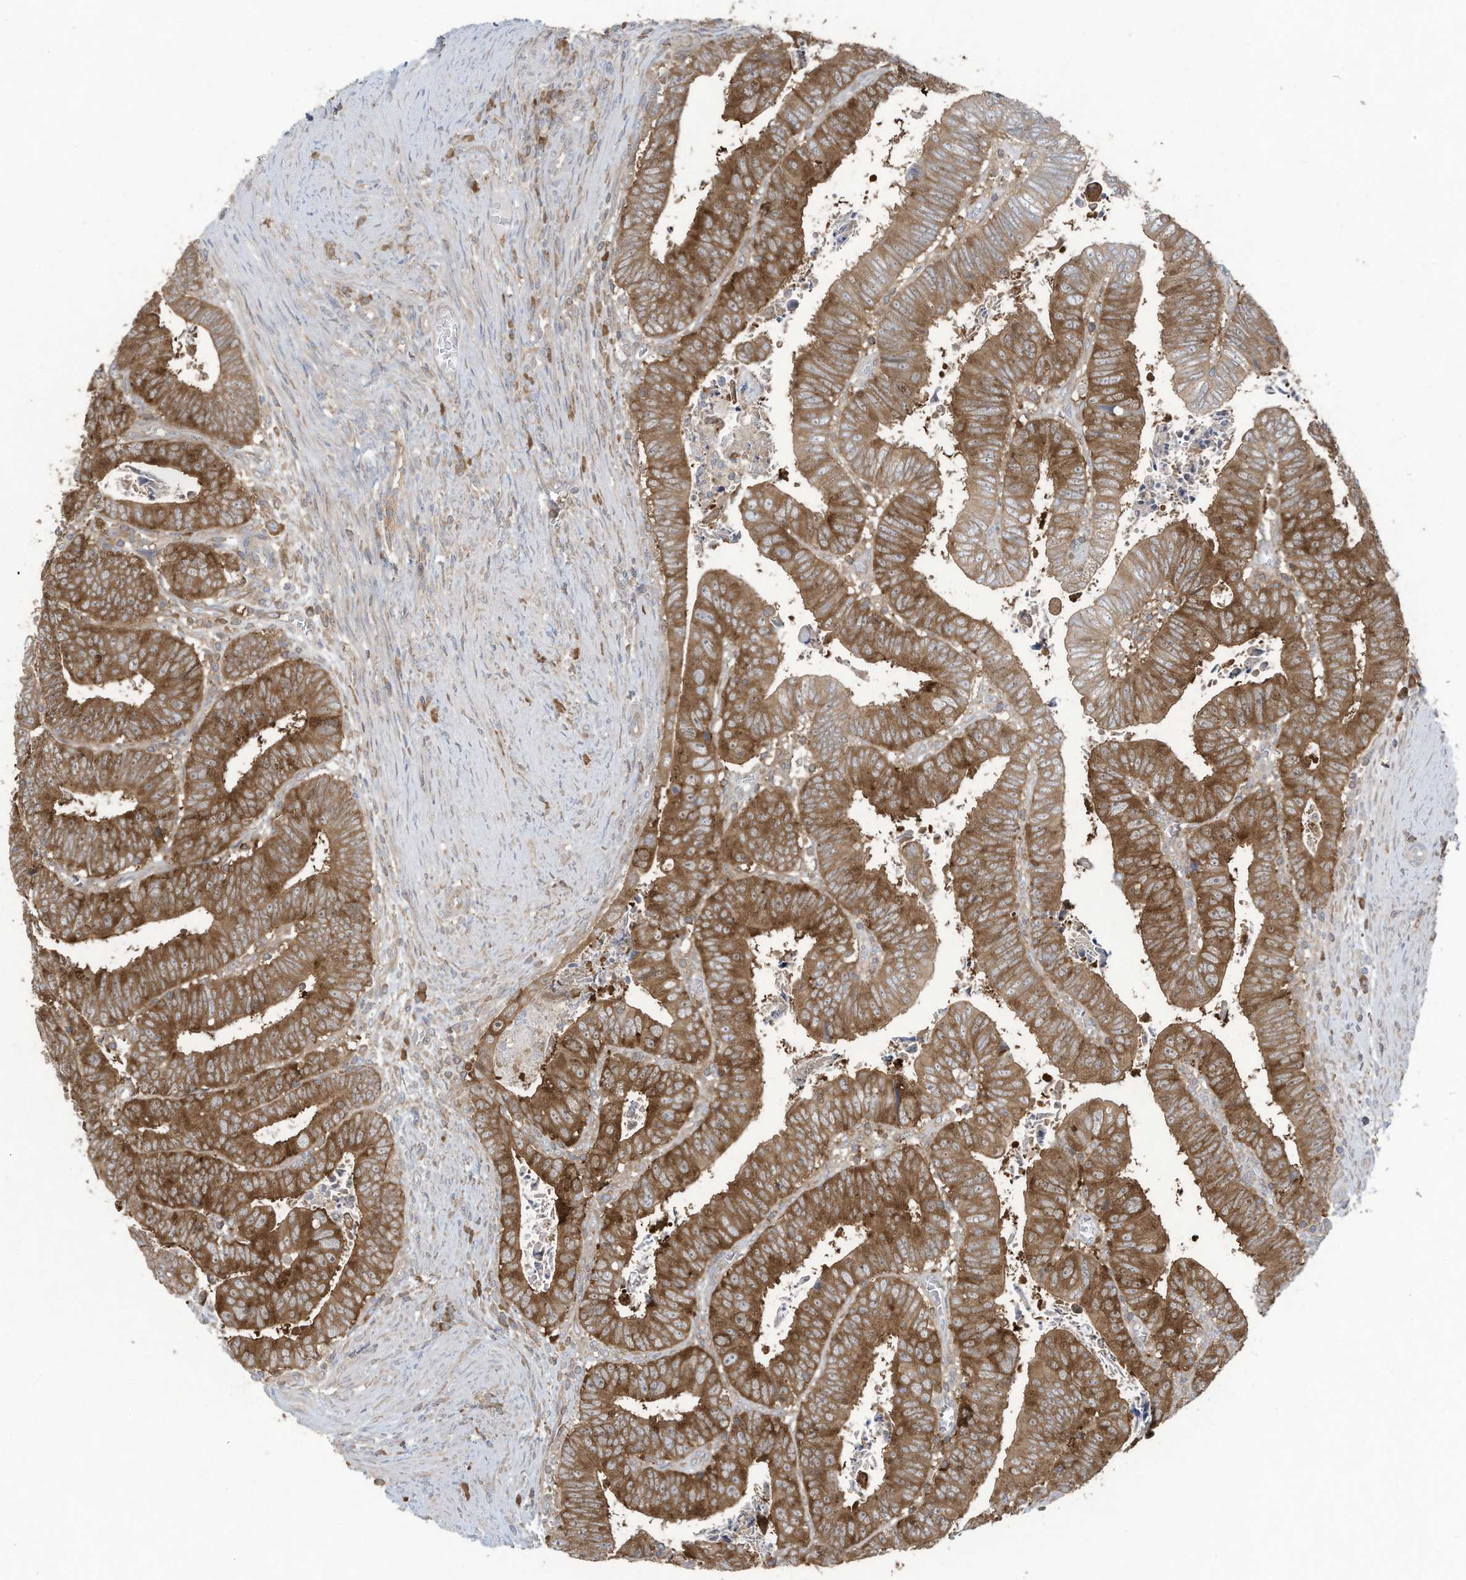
{"staining": {"intensity": "moderate", "quantity": ">75%", "location": "cytoplasmic/membranous"}, "tissue": "colorectal cancer", "cell_type": "Tumor cells", "image_type": "cancer", "snomed": [{"axis": "morphology", "description": "Normal tissue, NOS"}, {"axis": "morphology", "description": "Adenocarcinoma, NOS"}, {"axis": "topography", "description": "Rectum"}], "caption": "Immunohistochemical staining of colorectal adenocarcinoma shows moderate cytoplasmic/membranous protein expression in approximately >75% of tumor cells.", "gene": "OLA1", "patient": {"sex": "female", "age": 65}}